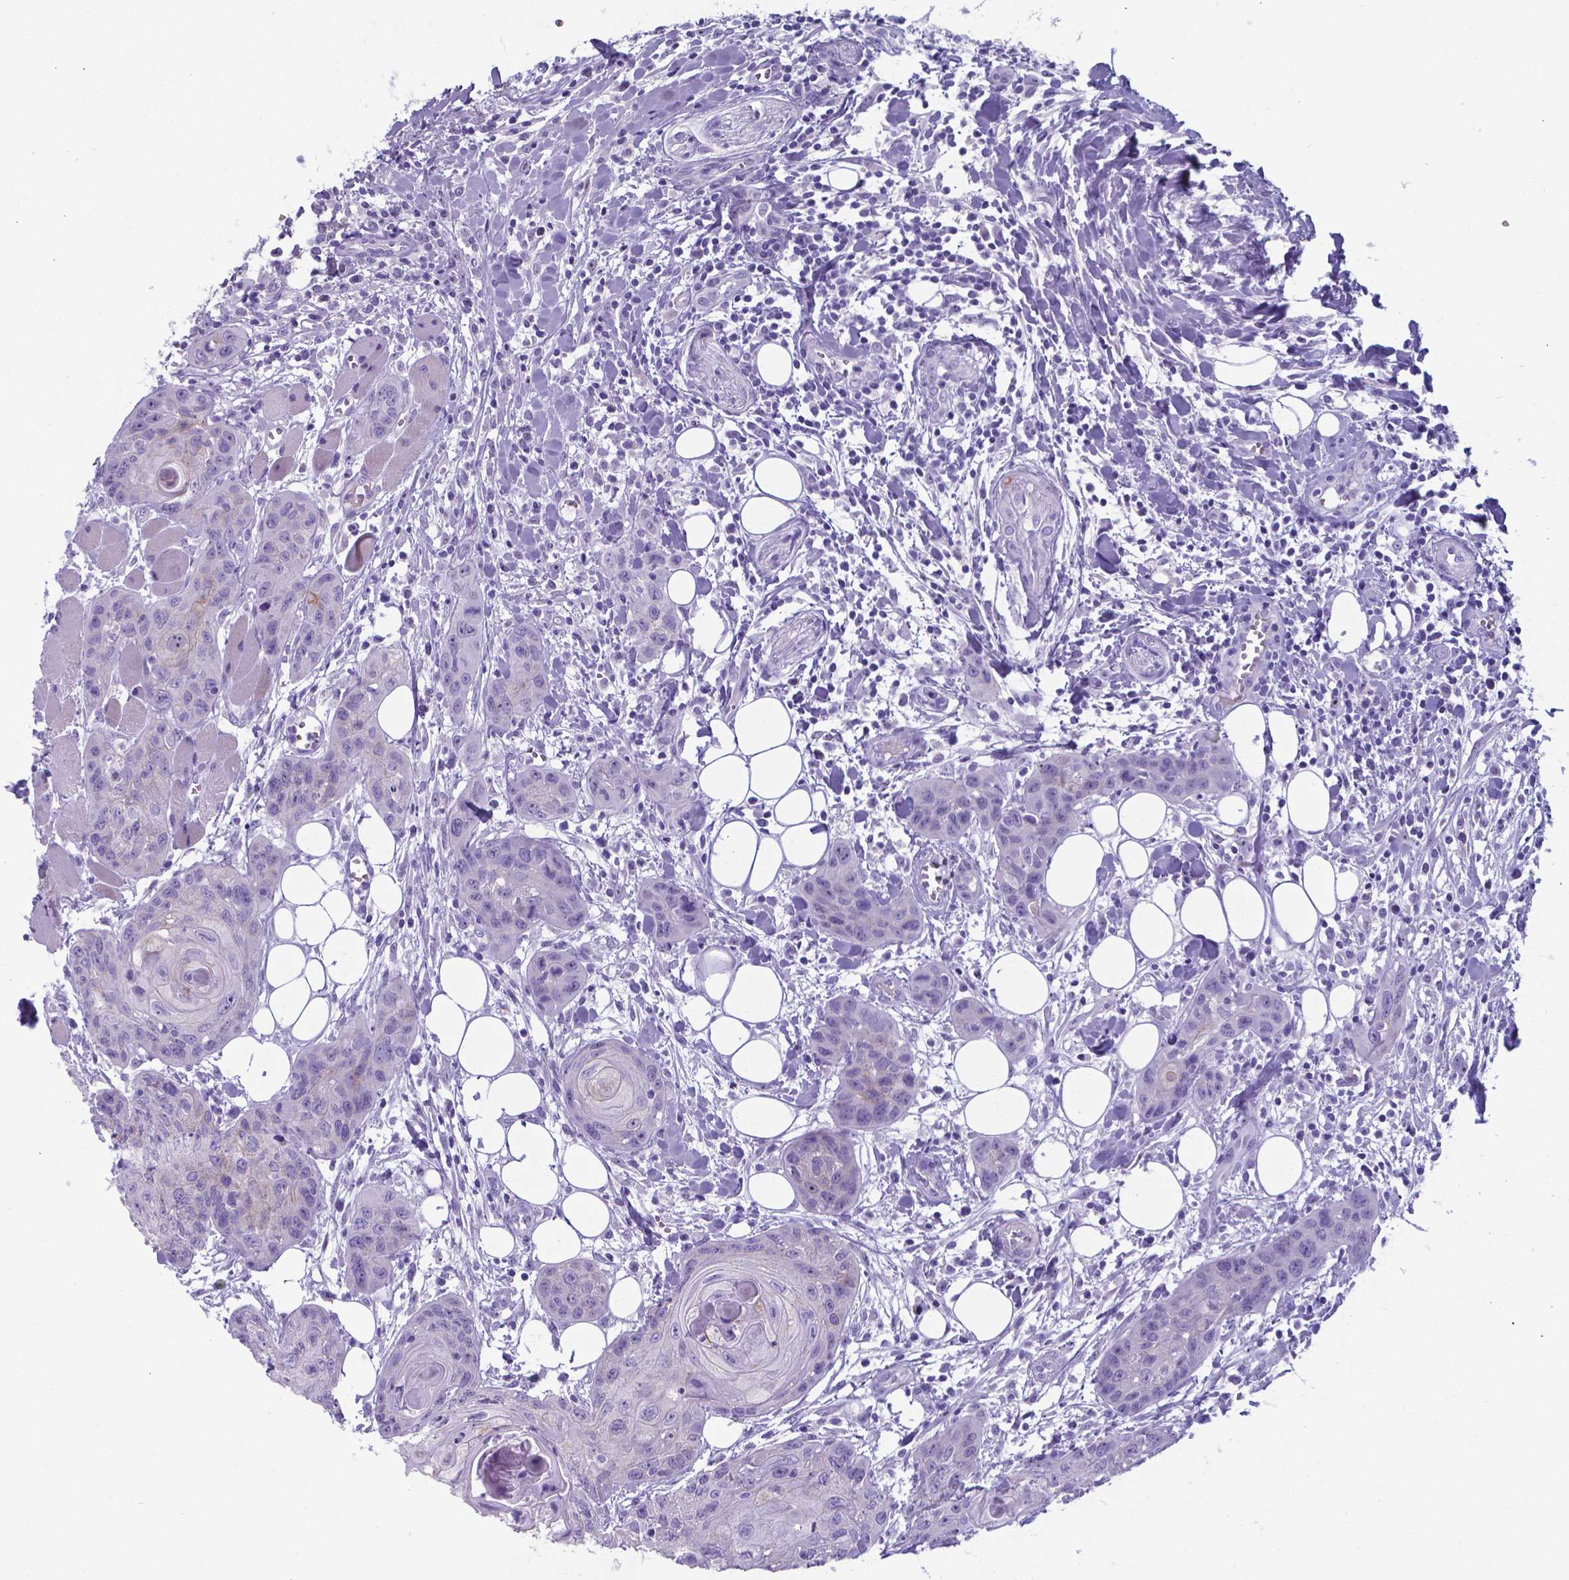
{"staining": {"intensity": "negative", "quantity": "none", "location": "none"}, "tissue": "head and neck cancer", "cell_type": "Tumor cells", "image_type": "cancer", "snomed": [{"axis": "morphology", "description": "Squamous cell carcinoma, NOS"}, {"axis": "topography", "description": "Oral tissue"}, {"axis": "topography", "description": "Head-Neck"}], "caption": "High power microscopy image of an IHC histopathology image of head and neck cancer, revealing no significant positivity in tumor cells. (DAB (3,3'-diaminobenzidine) immunohistochemistry with hematoxylin counter stain).", "gene": "AP5B1", "patient": {"sex": "male", "age": 58}}